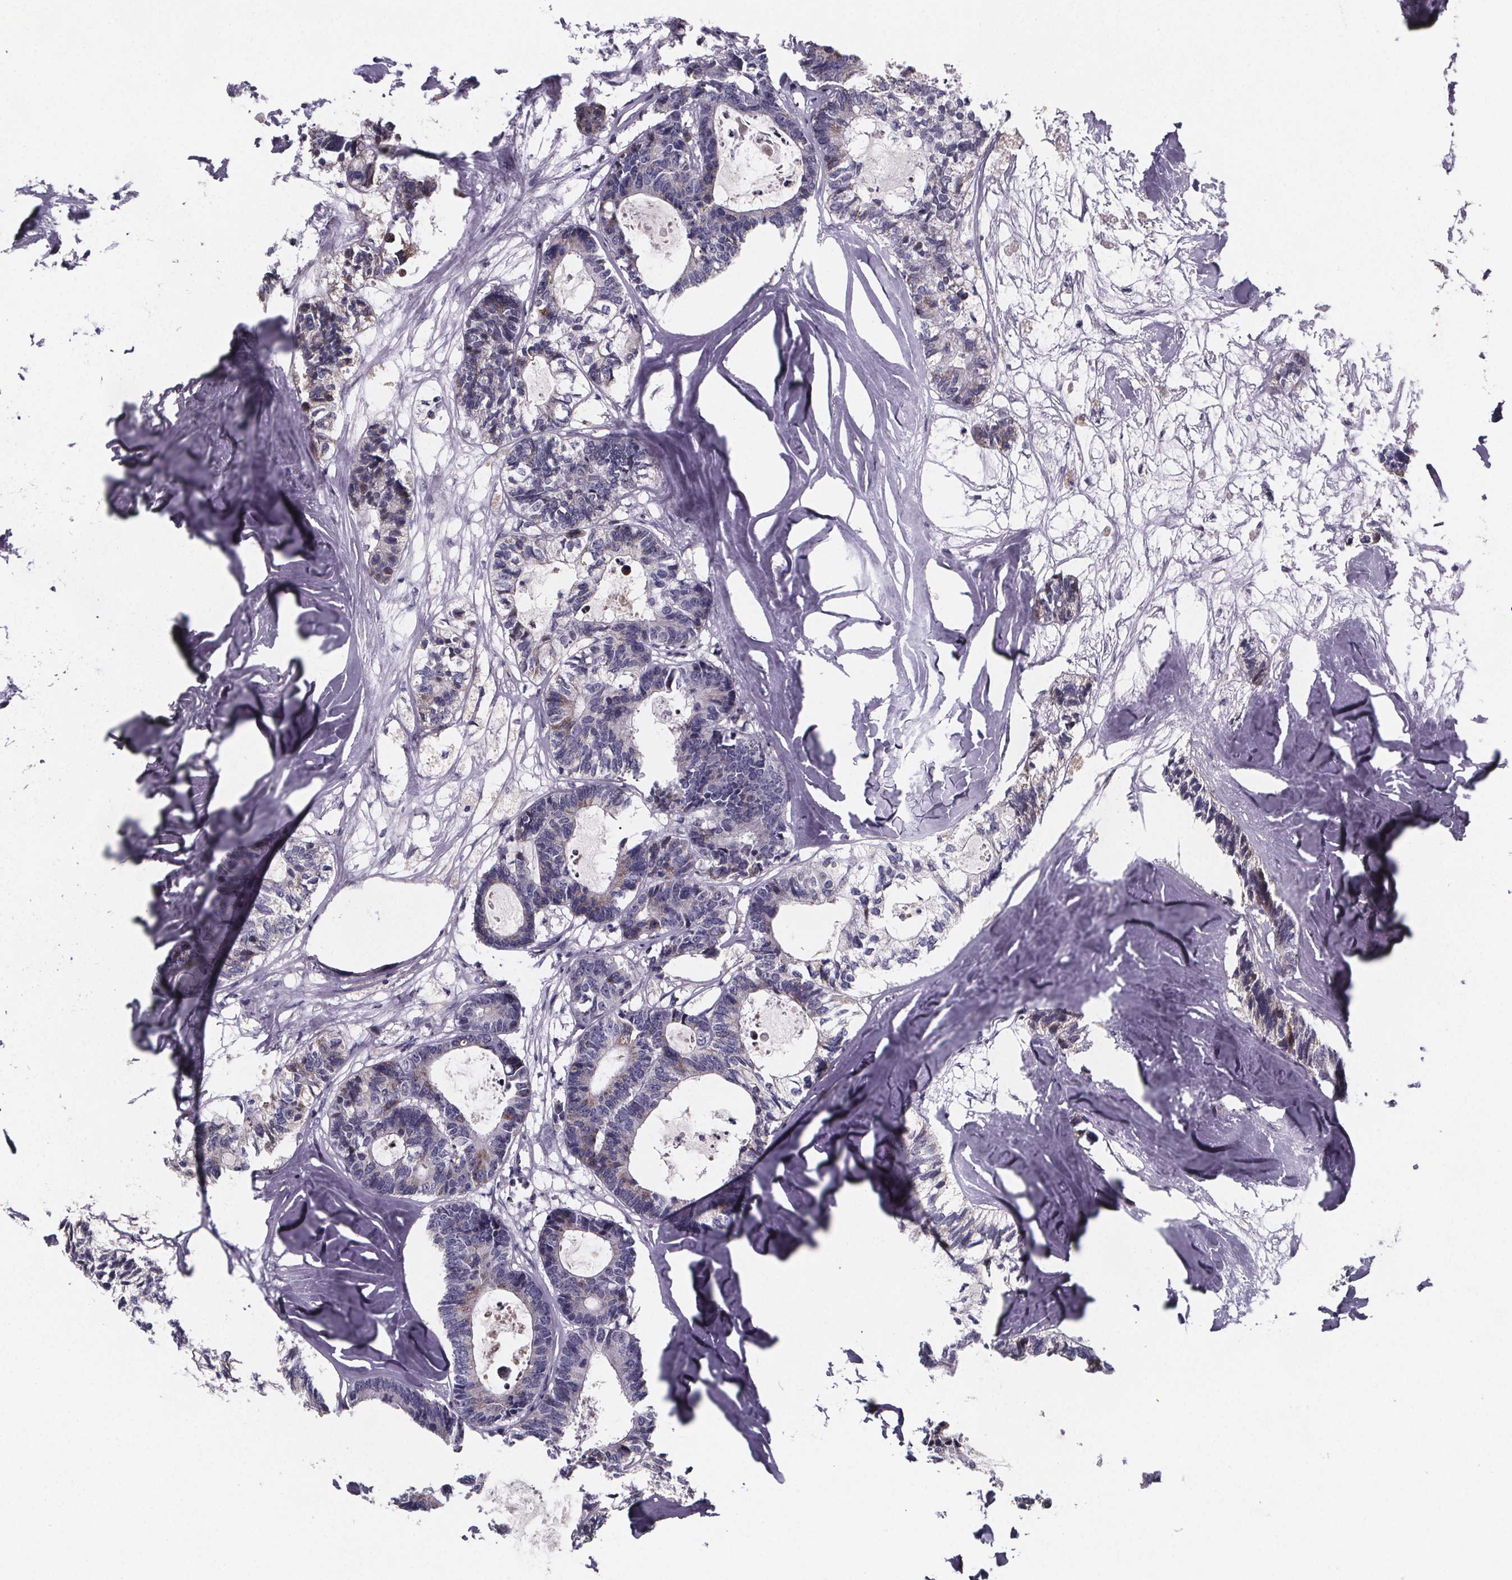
{"staining": {"intensity": "moderate", "quantity": "<25%", "location": "cytoplasmic/membranous"}, "tissue": "colorectal cancer", "cell_type": "Tumor cells", "image_type": "cancer", "snomed": [{"axis": "morphology", "description": "Adenocarcinoma, NOS"}, {"axis": "topography", "description": "Colon"}, {"axis": "topography", "description": "Rectum"}], "caption": "Immunohistochemistry (IHC) image of colorectal cancer stained for a protein (brown), which displays low levels of moderate cytoplasmic/membranous positivity in approximately <25% of tumor cells.", "gene": "PAH", "patient": {"sex": "male", "age": 57}}